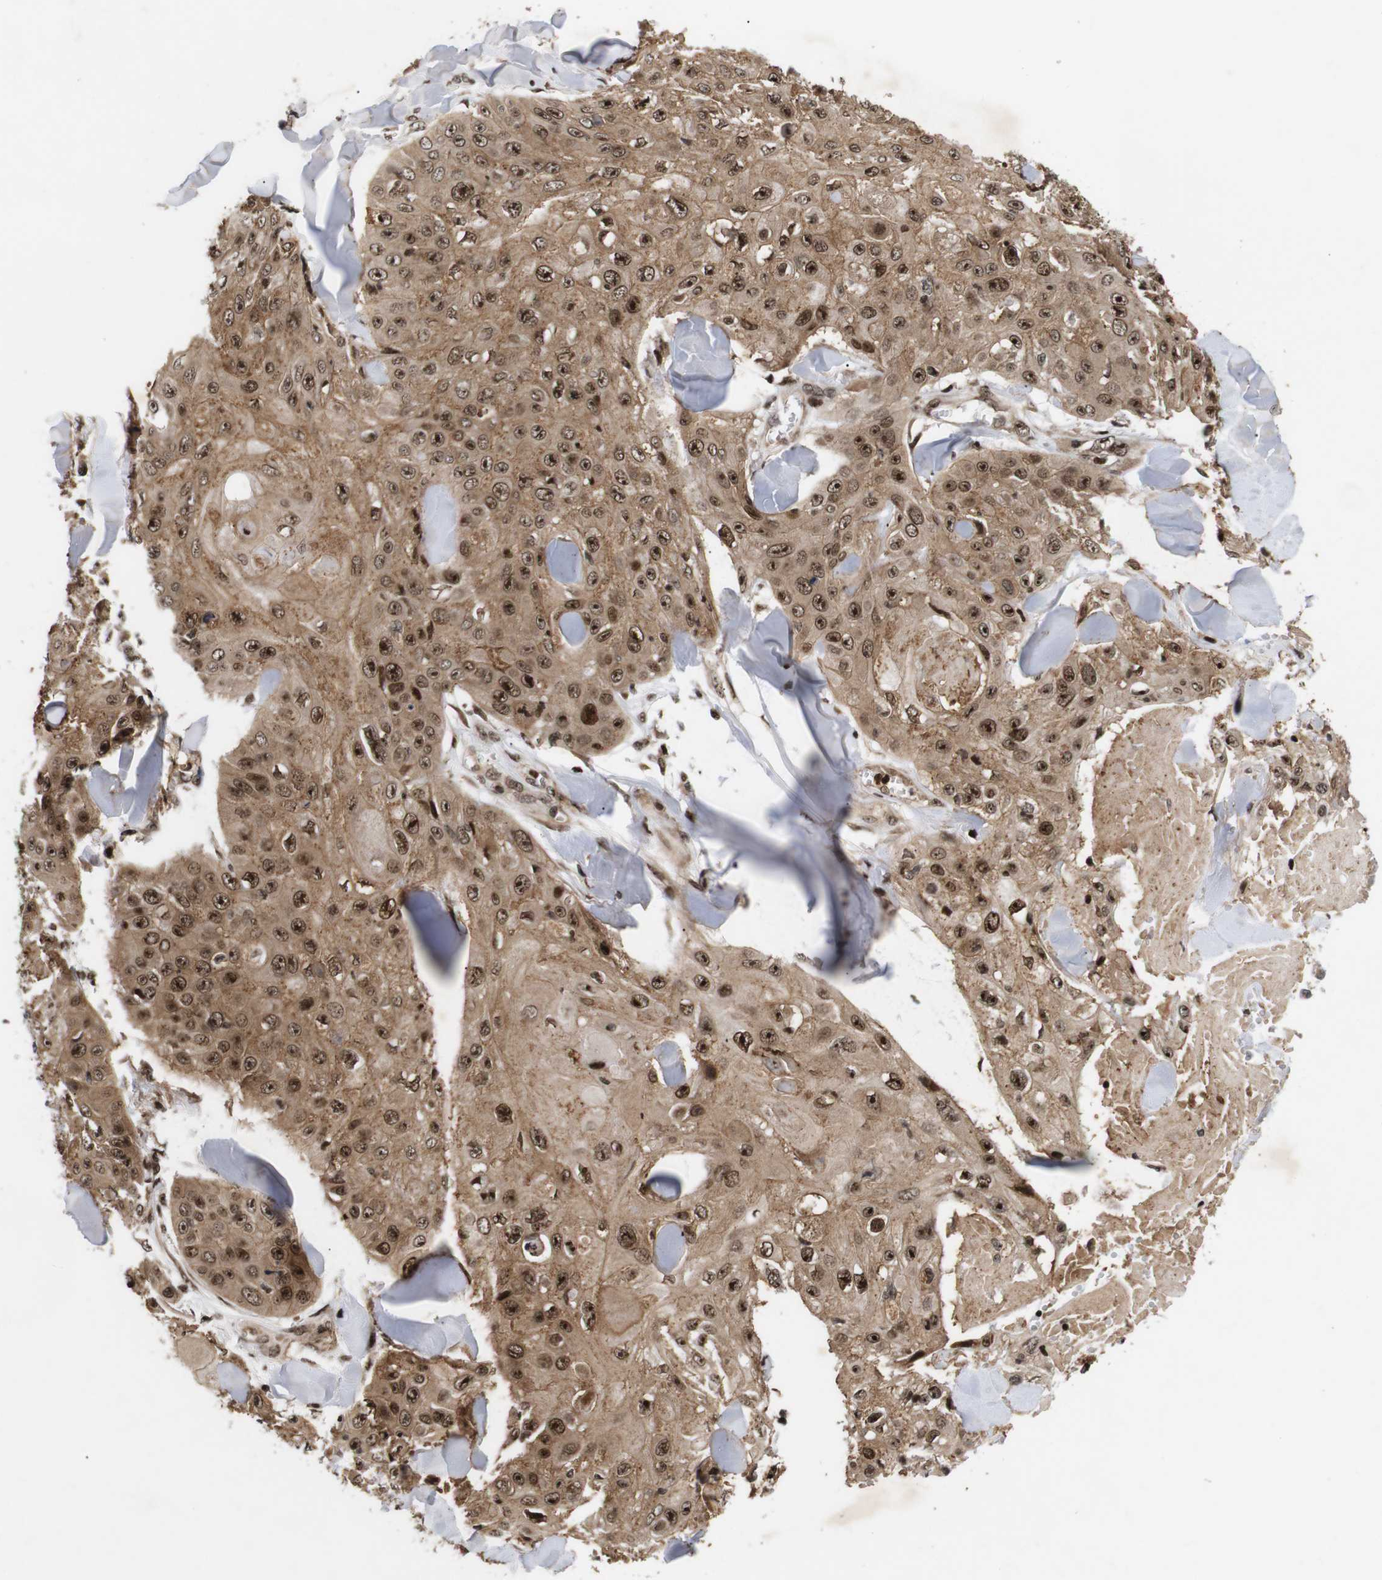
{"staining": {"intensity": "strong", "quantity": ">75%", "location": "cytoplasmic/membranous,nuclear"}, "tissue": "skin cancer", "cell_type": "Tumor cells", "image_type": "cancer", "snomed": [{"axis": "morphology", "description": "Squamous cell carcinoma, NOS"}, {"axis": "topography", "description": "Skin"}], "caption": "This photomicrograph displays immunohistochemistry staining of human skin cancer, with high strong cytoplasmic/membranous and nuclear positivity in approximately >75% of tumor cells.", "gene": "KIF23", "patient": {"sex": "male", "age": 86}}